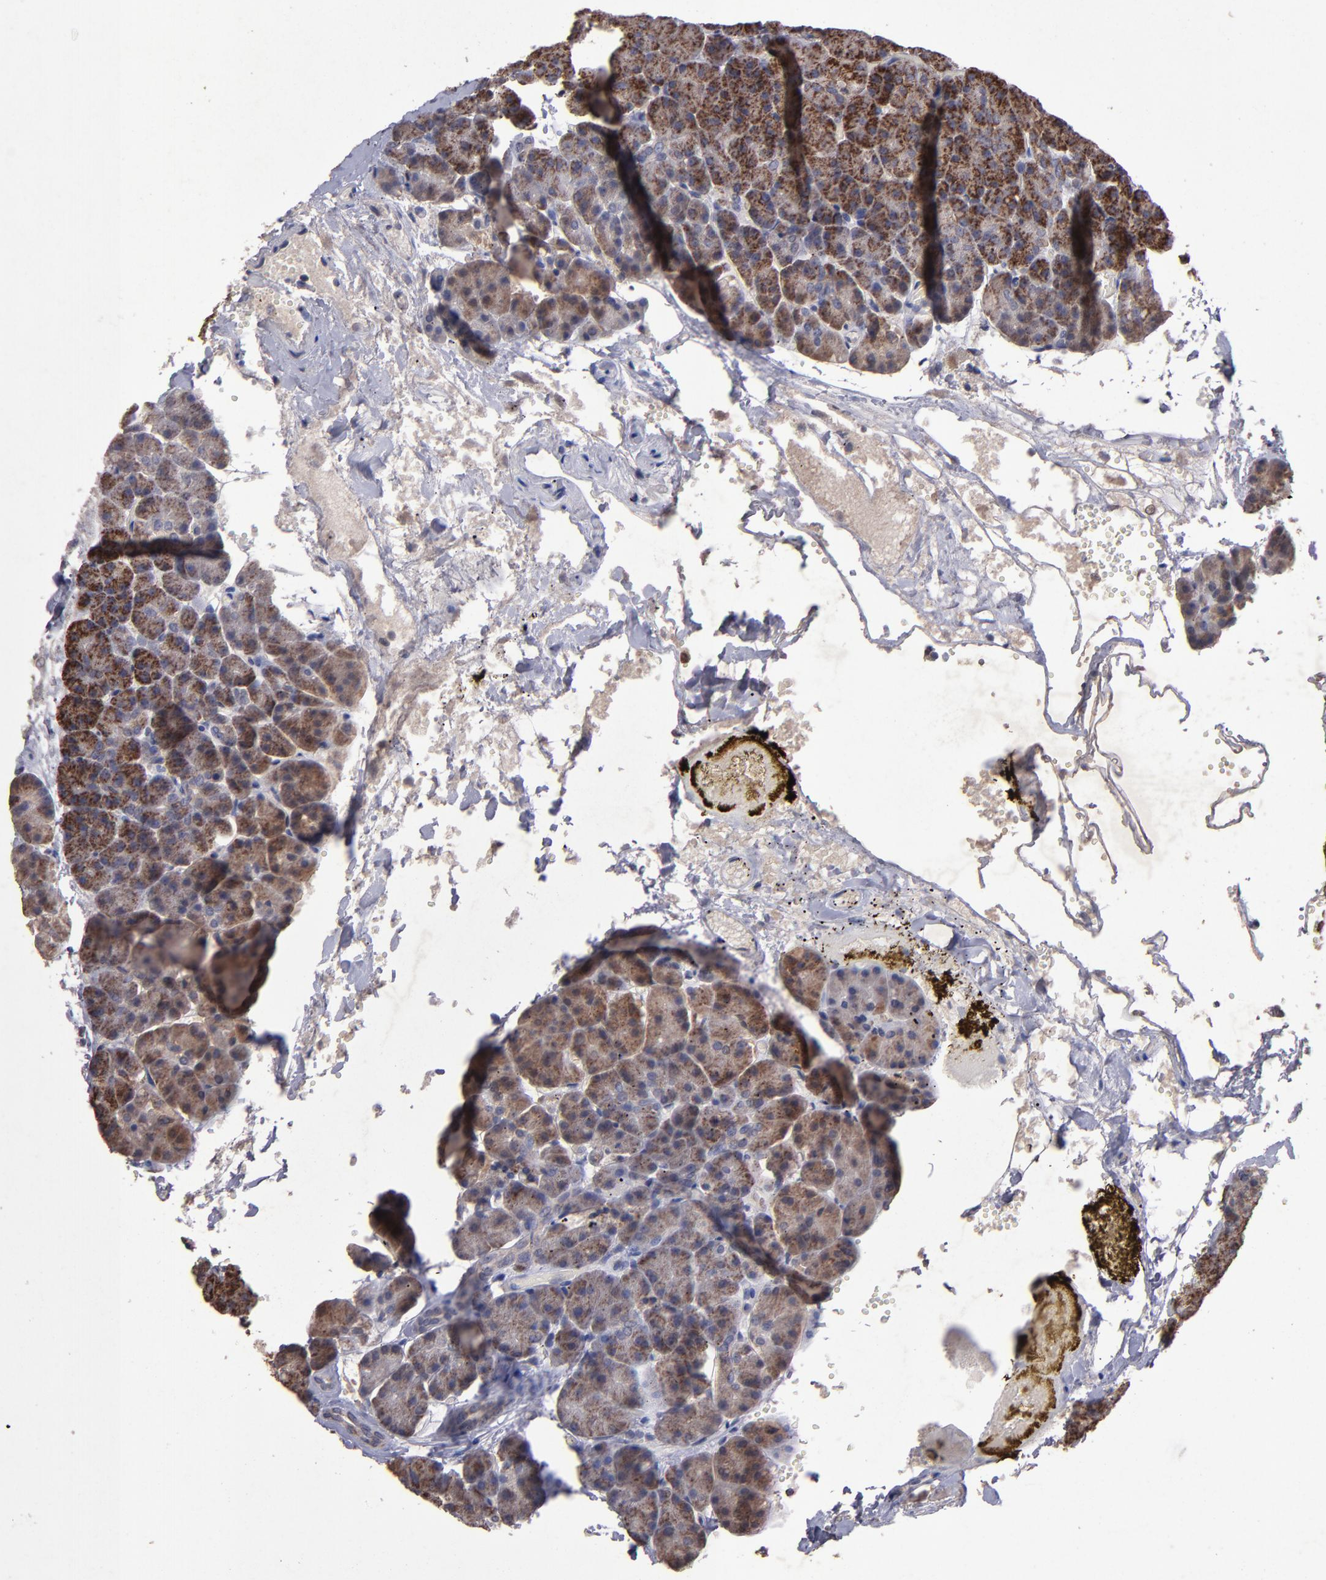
{"staining": {"intensity": "moderate", "quantity": ">75%", "location": "cytoplasmic/membranous"}, "tissue": "carcinoid", "cell_type": "Tumor cells", "image_type": "cancer", "snomed": [{"axis": "morphology", "description": "Normal tissue, NOS"}, {"axis": "morphology", "description": "Carcinoid, malignant, NOS"}, {"axis": "topography", "description": "Pancreas"}], "caption": "Protein staining shows moderate cytoplasmic/membranous expression in approximately >75% of tumor cells in carcinoid (malignant).", "gene": "TIMM9", "patient": {"sex": "female", "age": 35}}